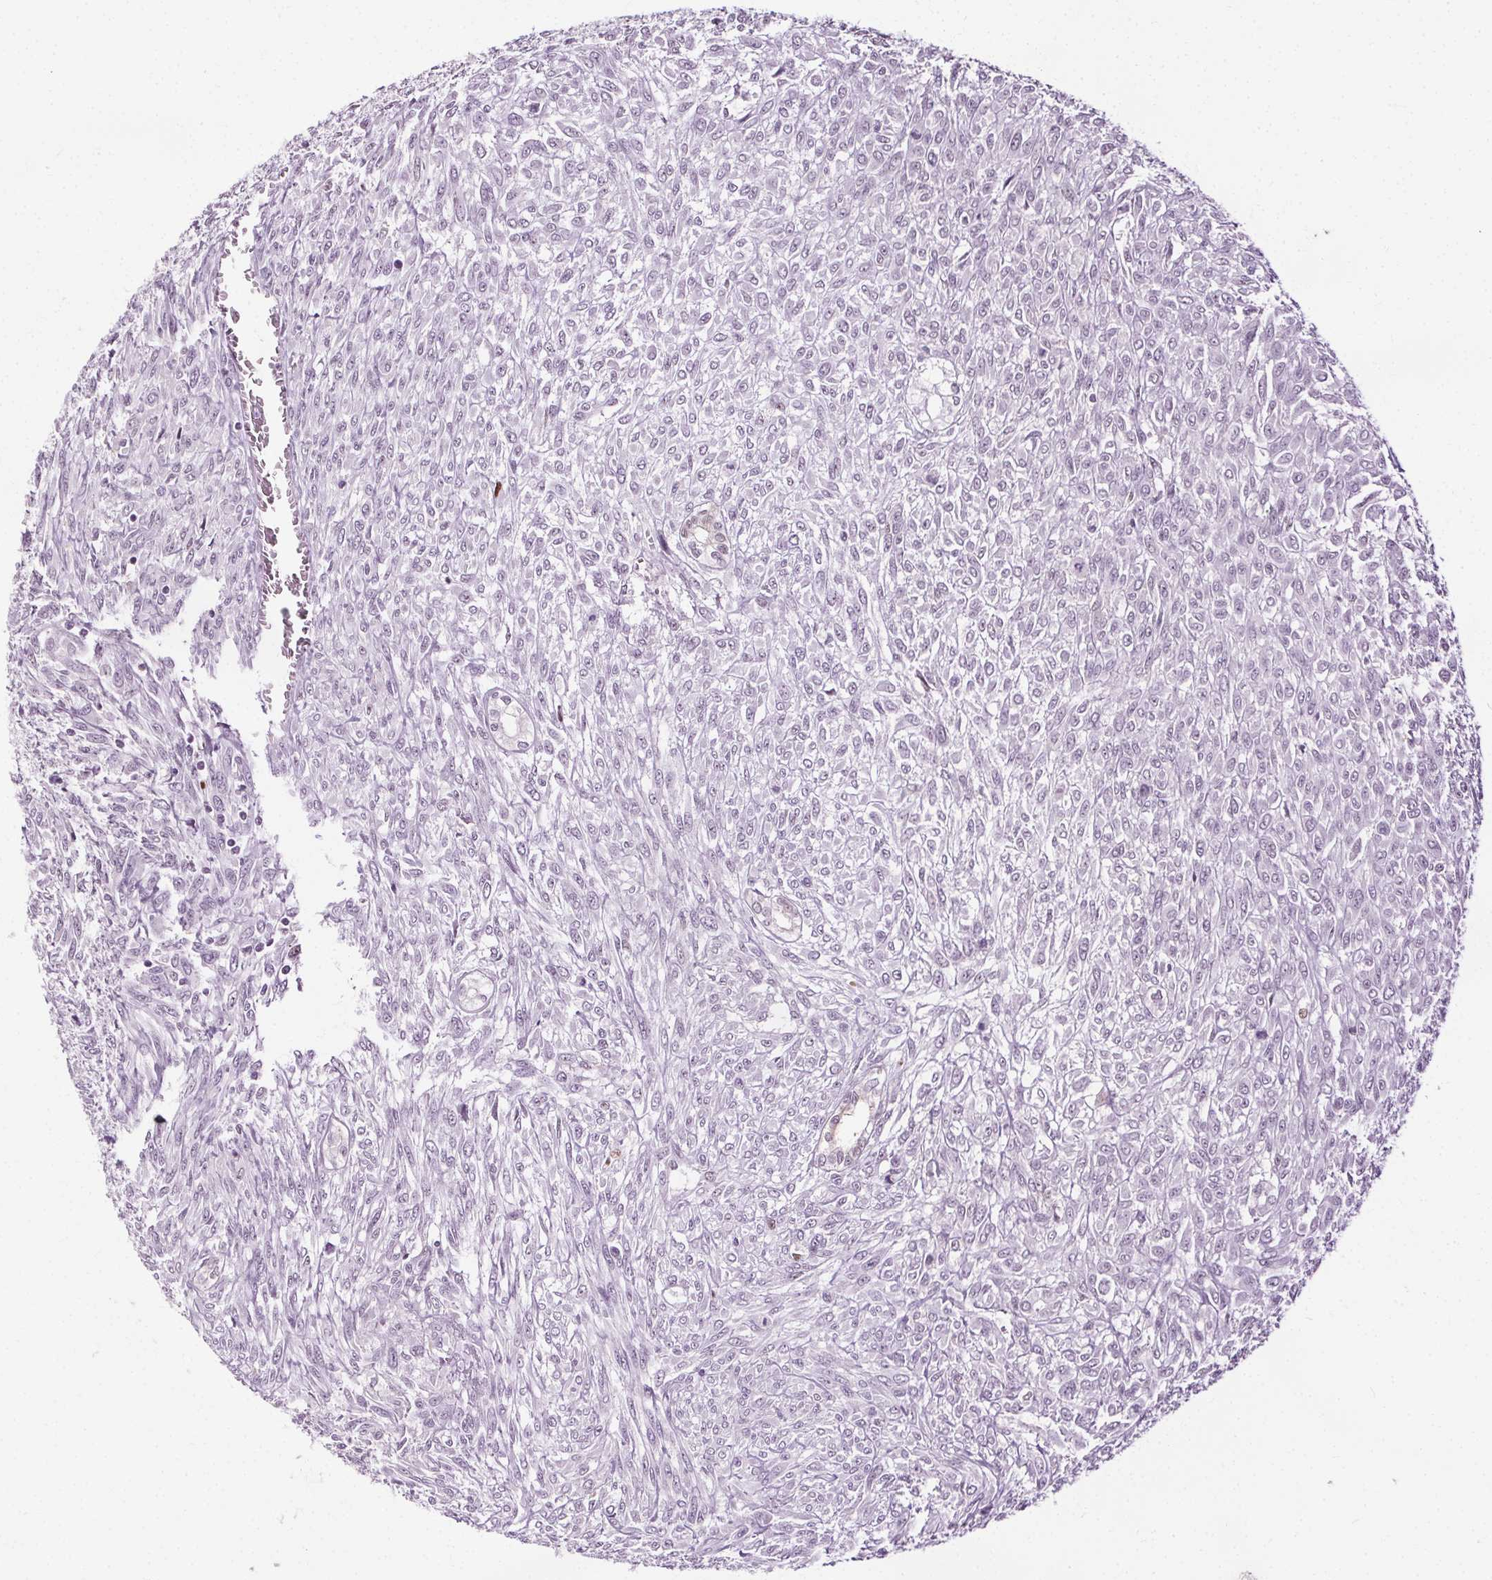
{"staining": {"intensity": "negative", "quantity": "none", "location": "none"}, "tissue": "renal cancer", "cell_type": "Tumor cells", "image_type": "cancer", "snomed": [{"axis": "morphology", "description": "Adenocarcinoma, NOS"}, {"axis": "topography", "description": "Kidney"}], "caption": "There is no significant staining in tumor cells of renal cancer.", "gene": "CEBPA", "patient": {"sex": "male", "age": 58}}